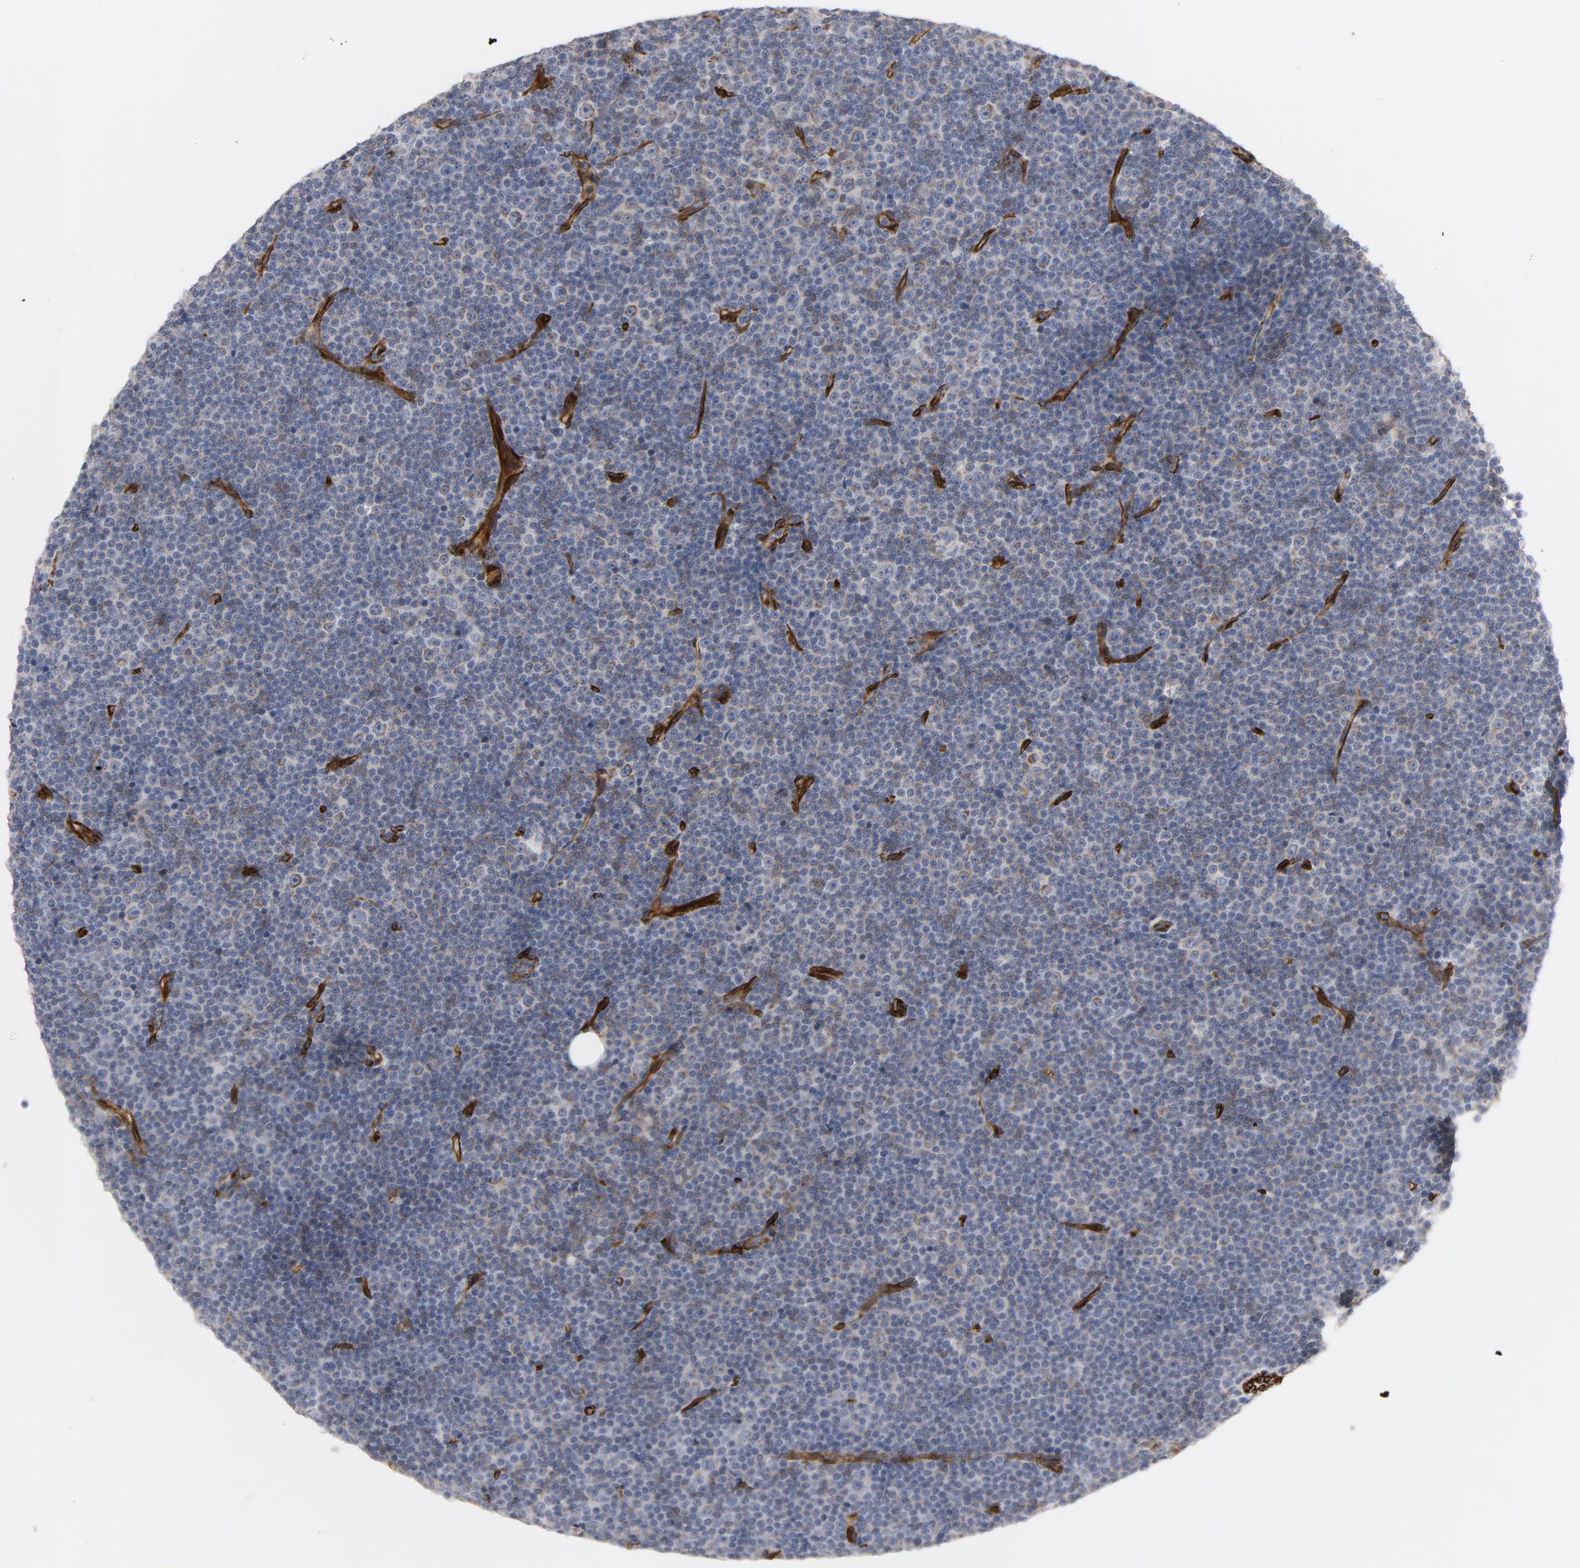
{"staining": {"intensity": "negative", "quantity": "none", "location": "none"}, "tissue": "lymphoma", "cell_type": "Tumor cells", "image_type": "cancer", "snomed": [{"axis": "morphology", "description": "Malignant lymphoma, non-Hodgkin's type, Low grade"}, {"axis": "topography", "description": "Lymph node"}], "caption": "An IHC photomicrograph of lymphoma is shown. There is no staining in tumor cells of lymphoma.", "gene": "GNG2", "patient": {"sex": "female", "age": 67}}